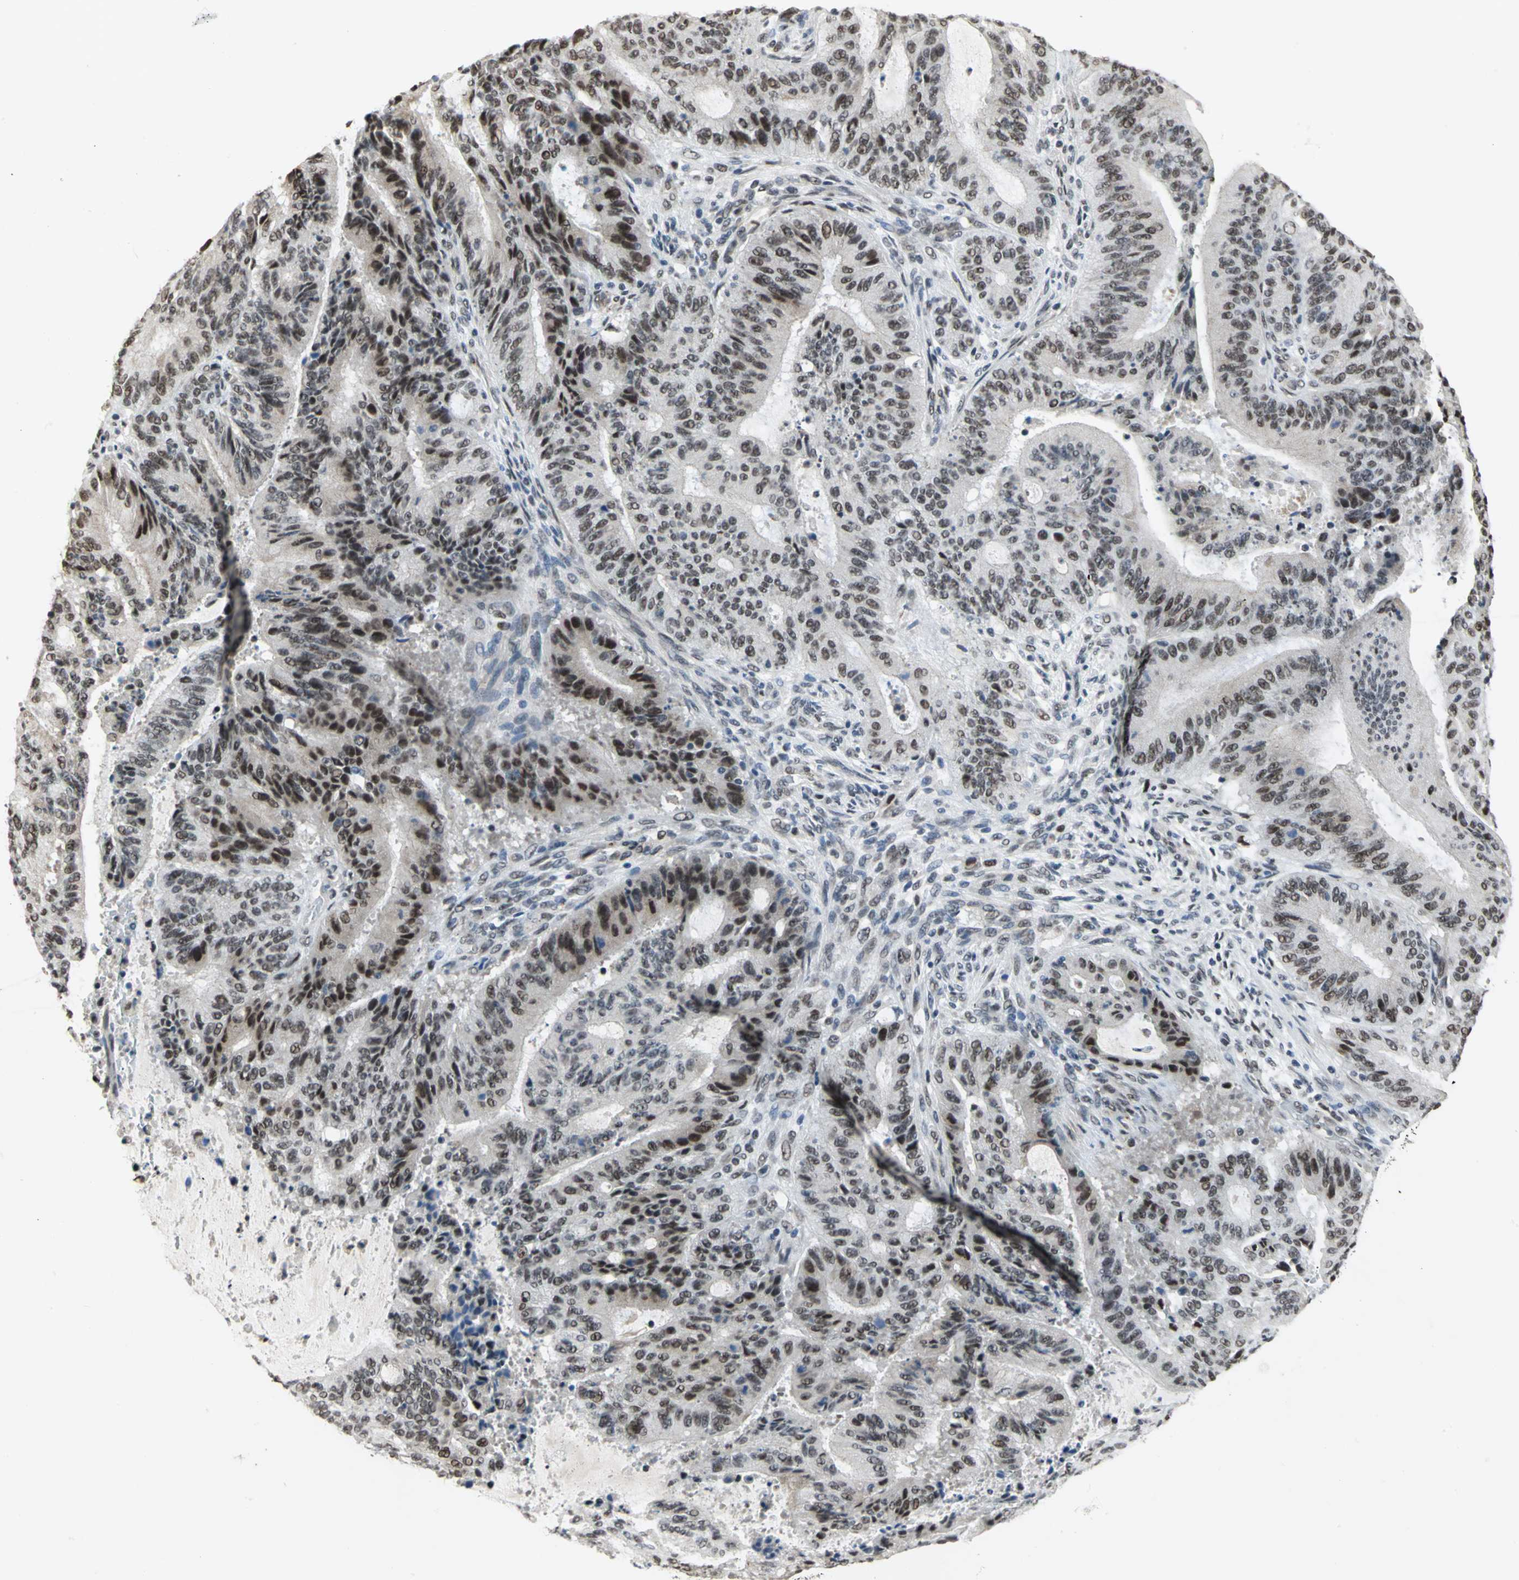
{"staining": {"intensity": "strong", "quantity": ">75%", "location": "nuclear"}, "tissue": "liver cancer", "cell_type": "Tumor cells", "image_type": "cancer", "snomed": [{"axis": "morphology", "description": "Cholangiocarcinoma"}, {"axis": "topography", "description": "Liver"}], "caption": "A photomicrograph of liver cancer (cholangiocarcinoma) stained for a protein demonstrates strong nuclear brown staining in tumor cells. (Brightfield microscopy of DAB IHC at high magnification).", "gene": "CCDC88C", "patient": {"sex": "female", "age": 73}}